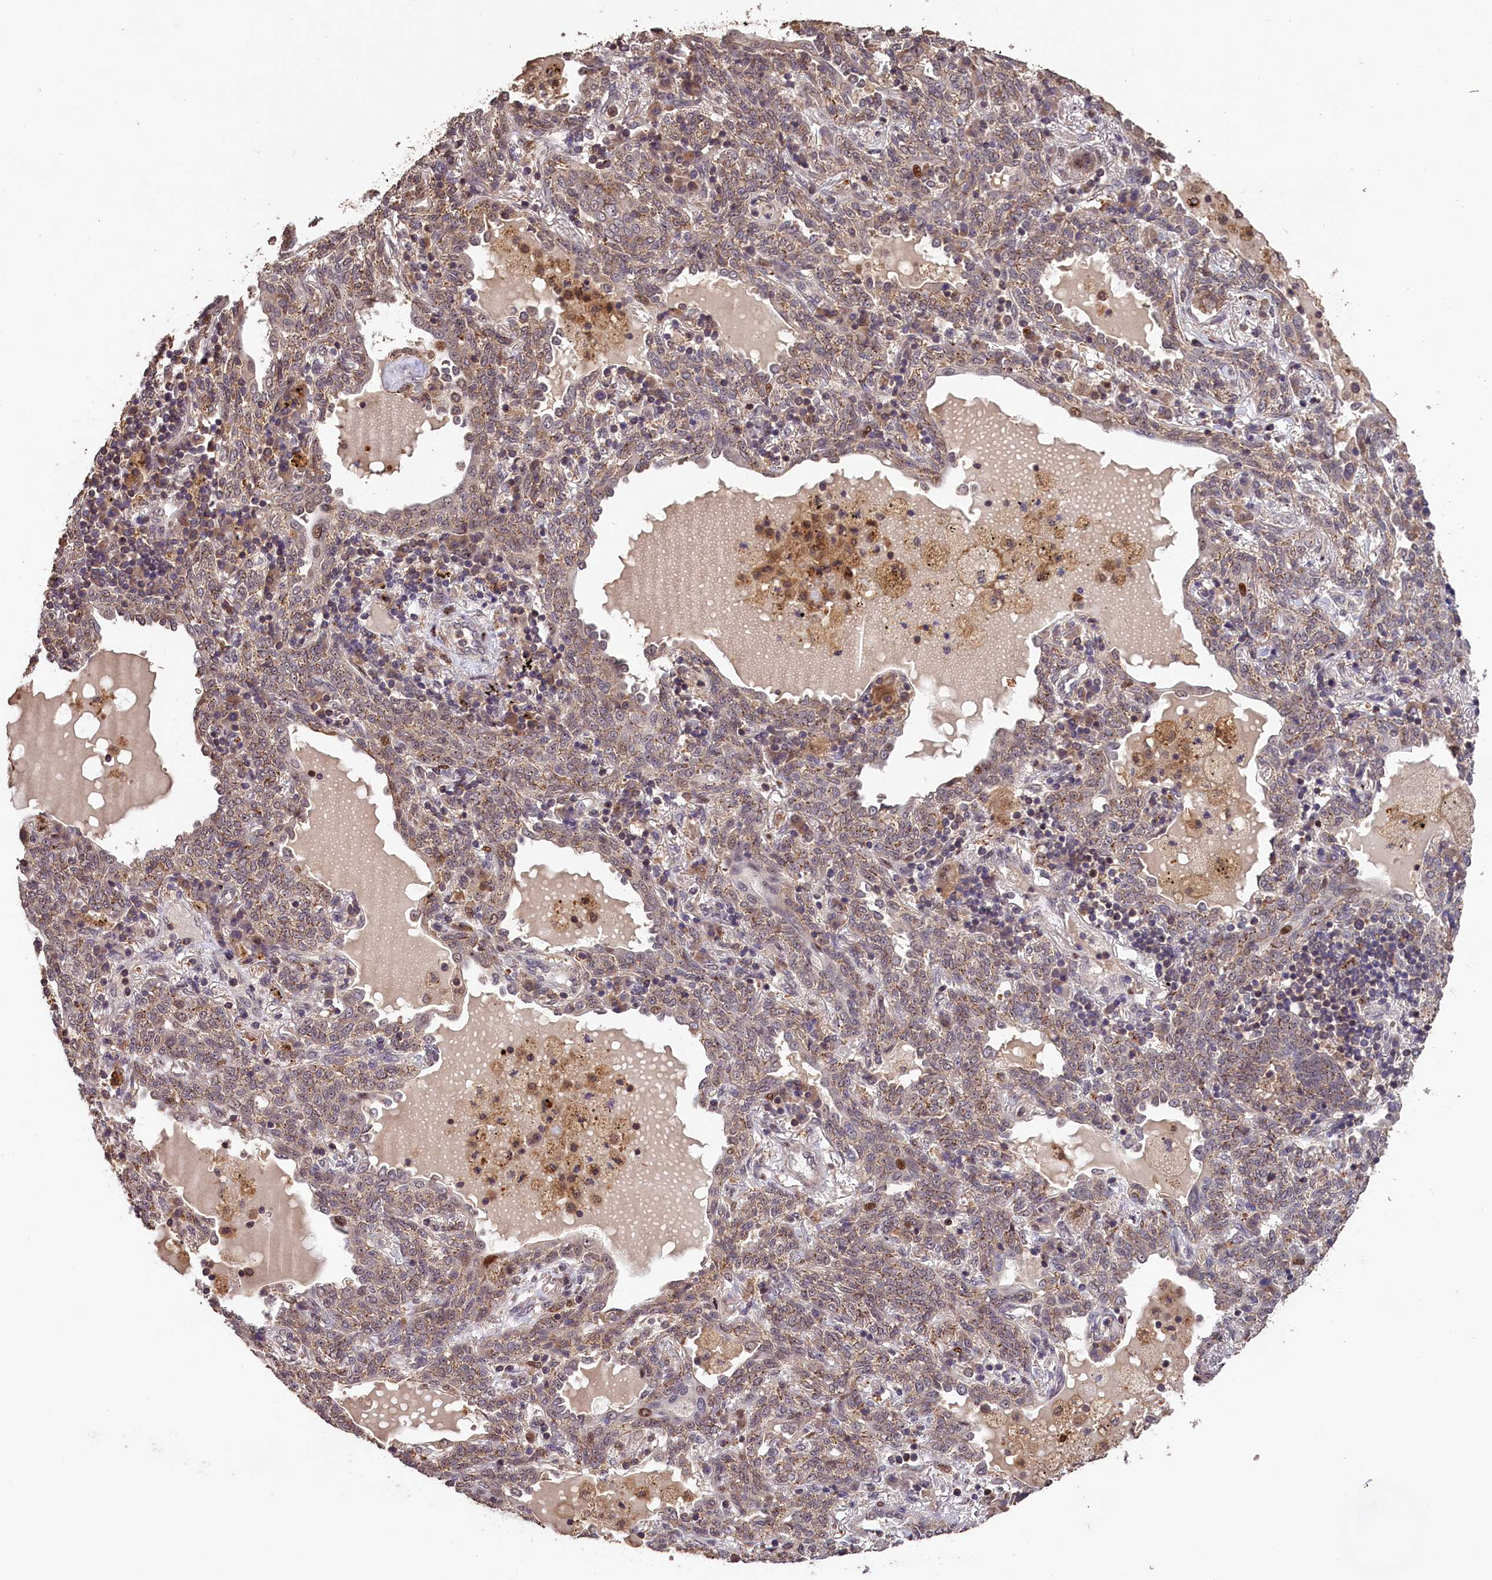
{"staining": {"intensity": "weak", "quantity": ">75%", "location": "cytoplasmic/membranous"}, "tissue": "lung cancer", "cell_type": "Tumor cells", "image_type": "cancer", "snomed": [{"axis": "morphology", "description": "Squamous cell carcinoma, NOS"}, {"axis": "topography", "description": "Lung"}], "caption": "This photomicrograph displays IHC staining of lung cancer, with low weak cytoplasmic/membranous staining in approximately >75% of tumor cells.", "gene": "PHAF1", "patient": {"sex": "female", "age": 70}}